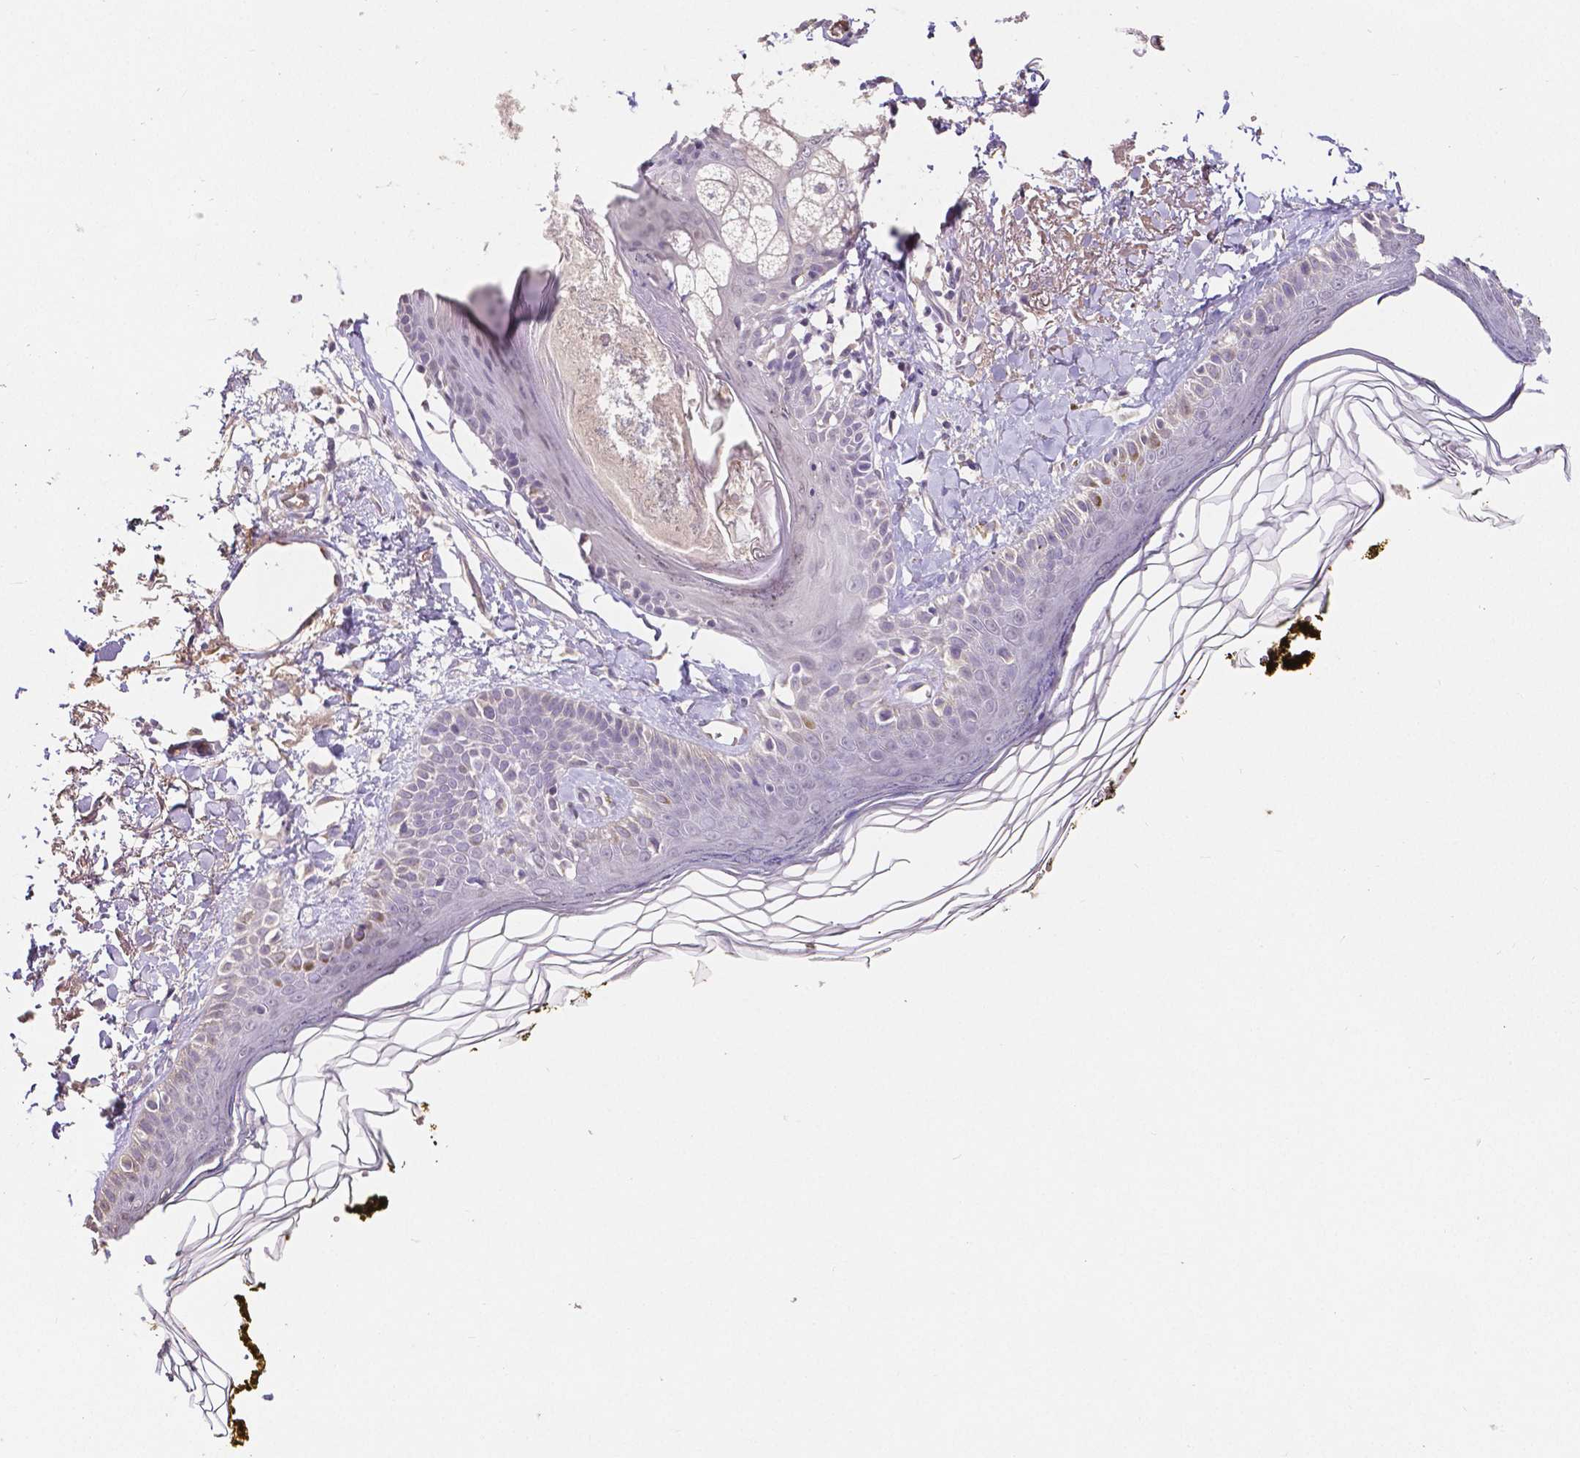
{"staining": {"intensity": "negative", "quantity": "none", "location": "none"}, "tissue": "skin", "cell_type": "Fibroblasts", "image_type": "normal", "snomed": [{"axis": "morphology", "description": "Normal tissue, NOS"}, {"axis": "topography", "description": "Skin"}], "caption": "Human skin stained for a protein using IHC shows no positivity in fibroblasts.", "gene": "ELAVL2", "patient": {"sex": "male", "age": 76}}